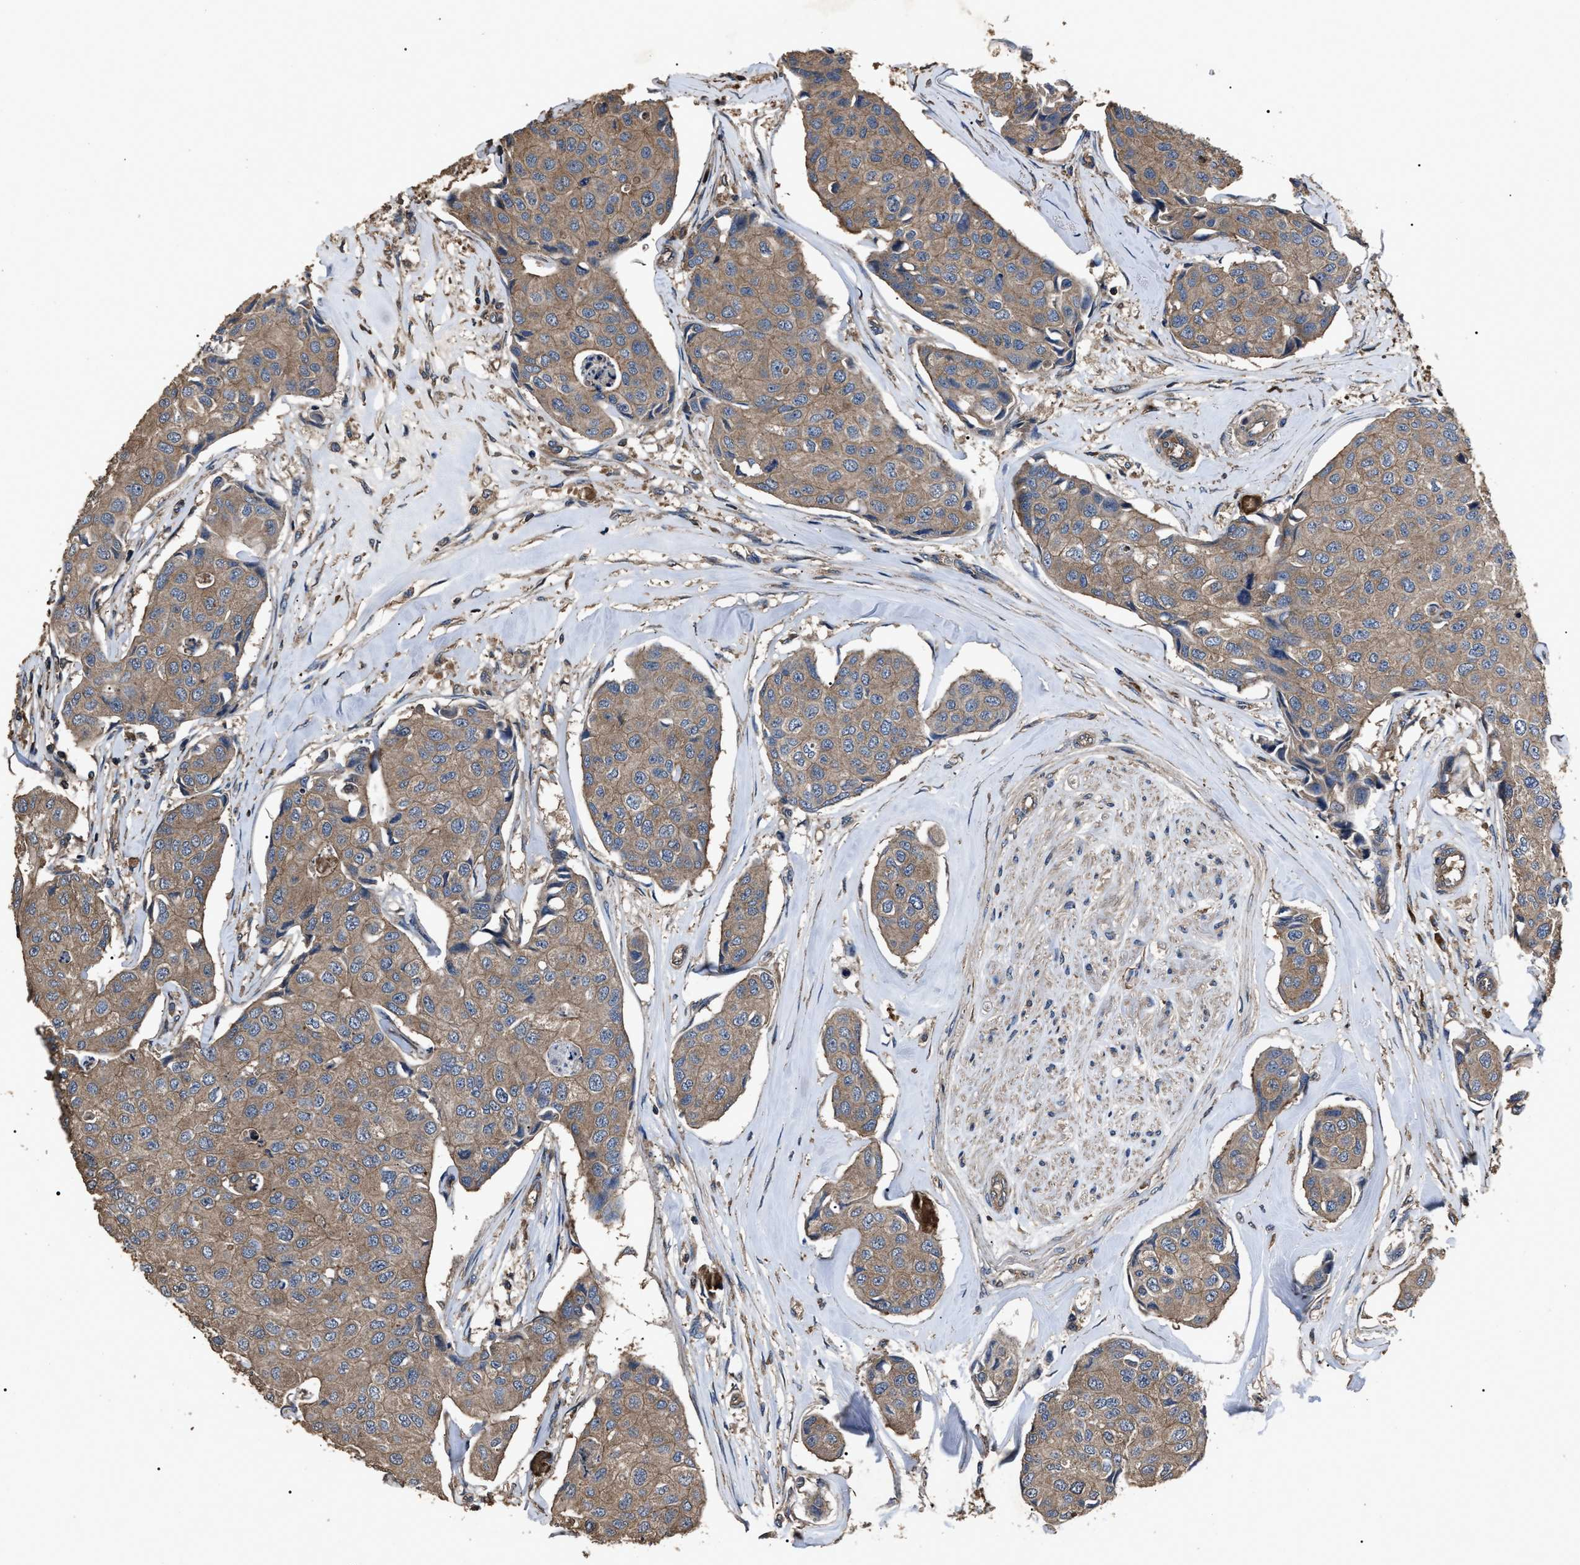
{"staining": {"intensity": "moderate", "quantity": ">75%", "location": "cytoplasmic/membranous"}, "tissue": "breast cancer", "cell_type": "Tumor cells", "image_type": "cancer", "snomed": [{"axis": "morphology", "description": "Duct carcinoma"}, {"axis": "topography", "description": "Breast"}], "caption": "An immunohistochemistry (IHC) image of tumor tissue is shown. Protein staining in brown highlights moderate cytoplasmic/membranous positivity in breast cancer within tumor cells. The staining was performed using DAB, with brown indicating positive protein expression. Nuclei are stained blue with hematoxylin.", "gene": "RNF216", "patient": {"sex": "female", "age": 80}}